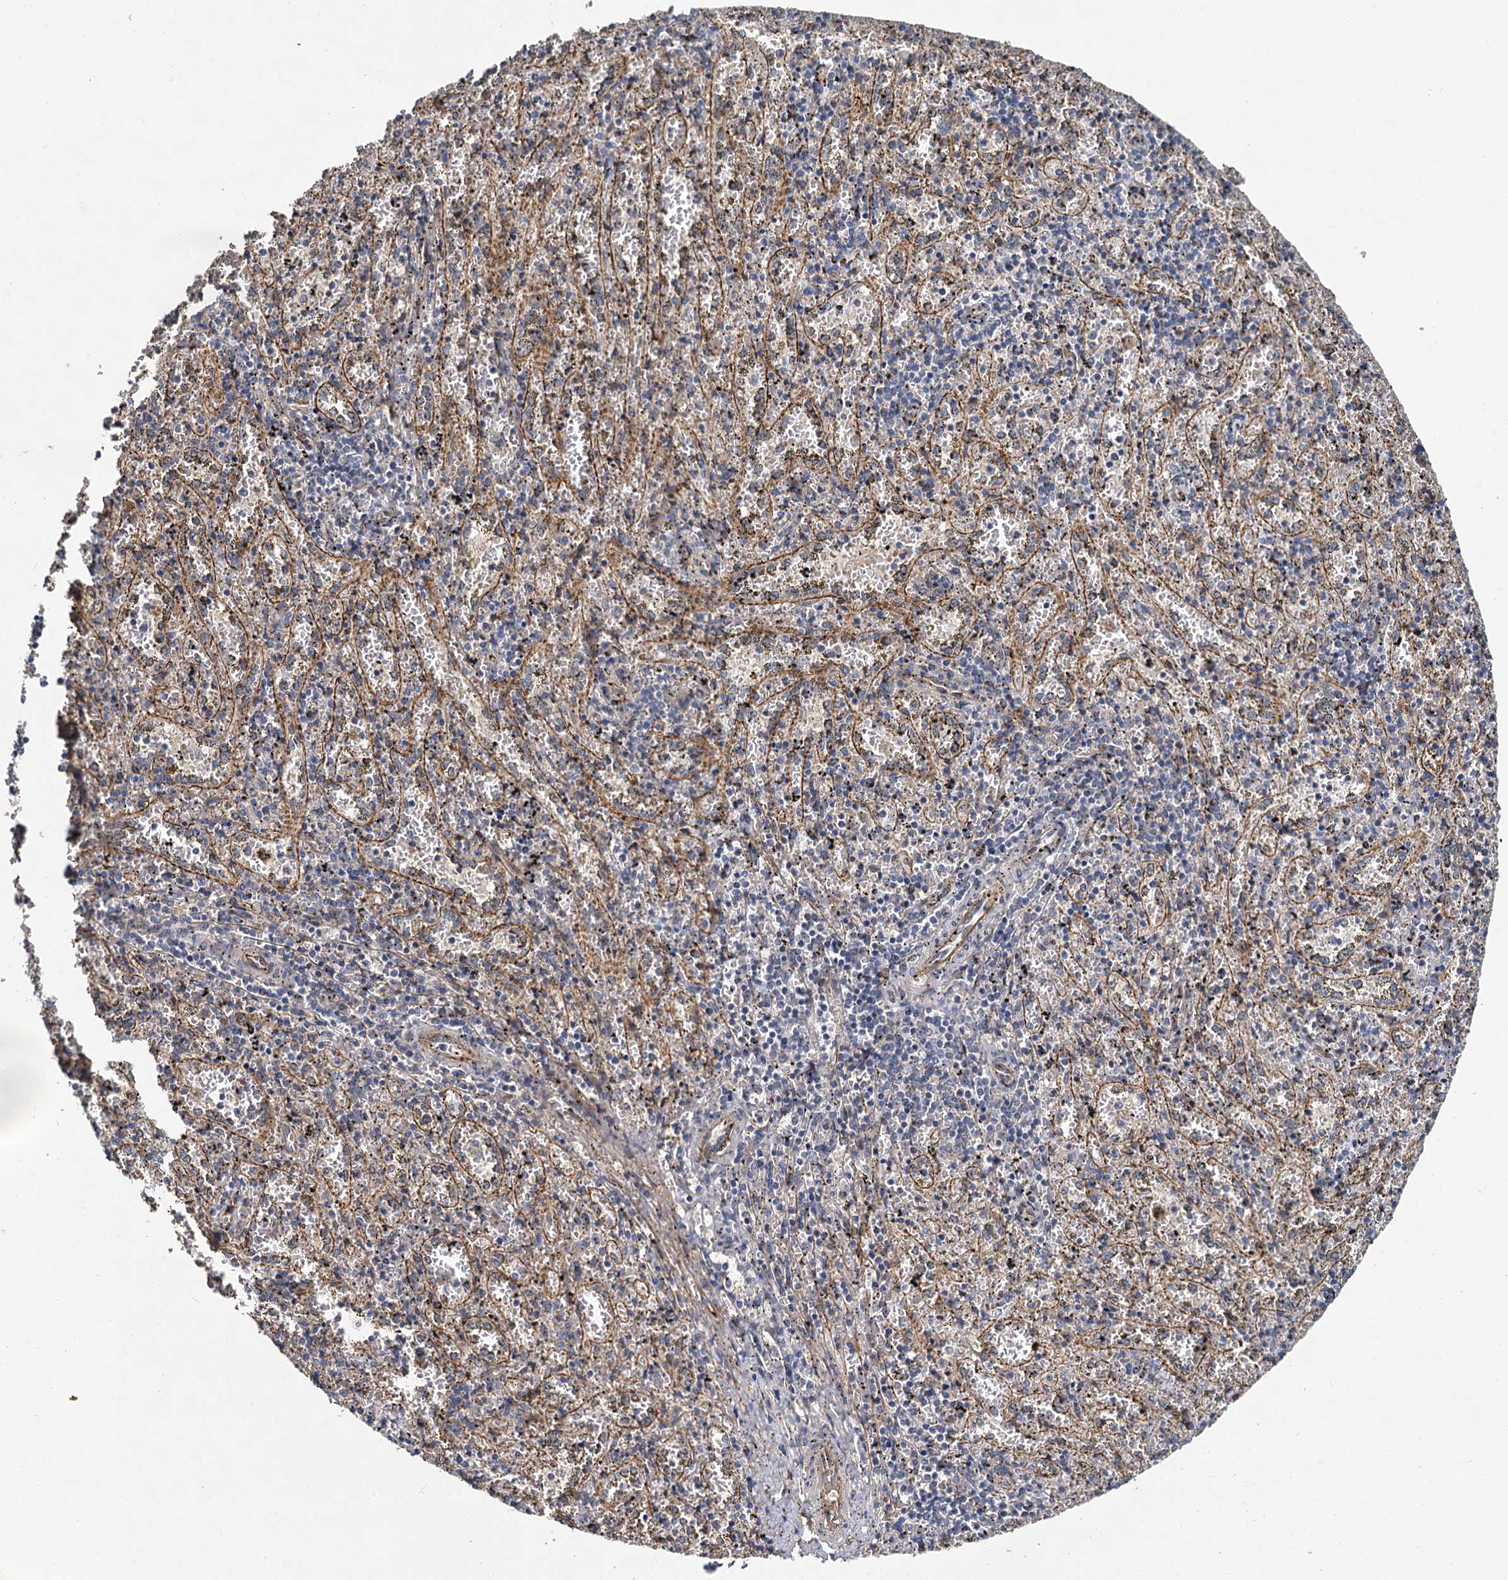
{"staining": {"intensity": "negative", "quantity": "none", "location": "none"}, "tissue": "spleen", "cell_type": "Cells in red pulp", "image_type": "normal", "snomed": [{"axis": "morphology", "description": "Normal tissue, NOS"}, {"axis": "topography", "description": "Spleen"}], "caption": "Immunohistochemical staining of unremarkable human spleen demonstrates no significant staining in cells in red pulp.", "gene": "ZNF324", "patient": {"sex": "male", "age": 11}}